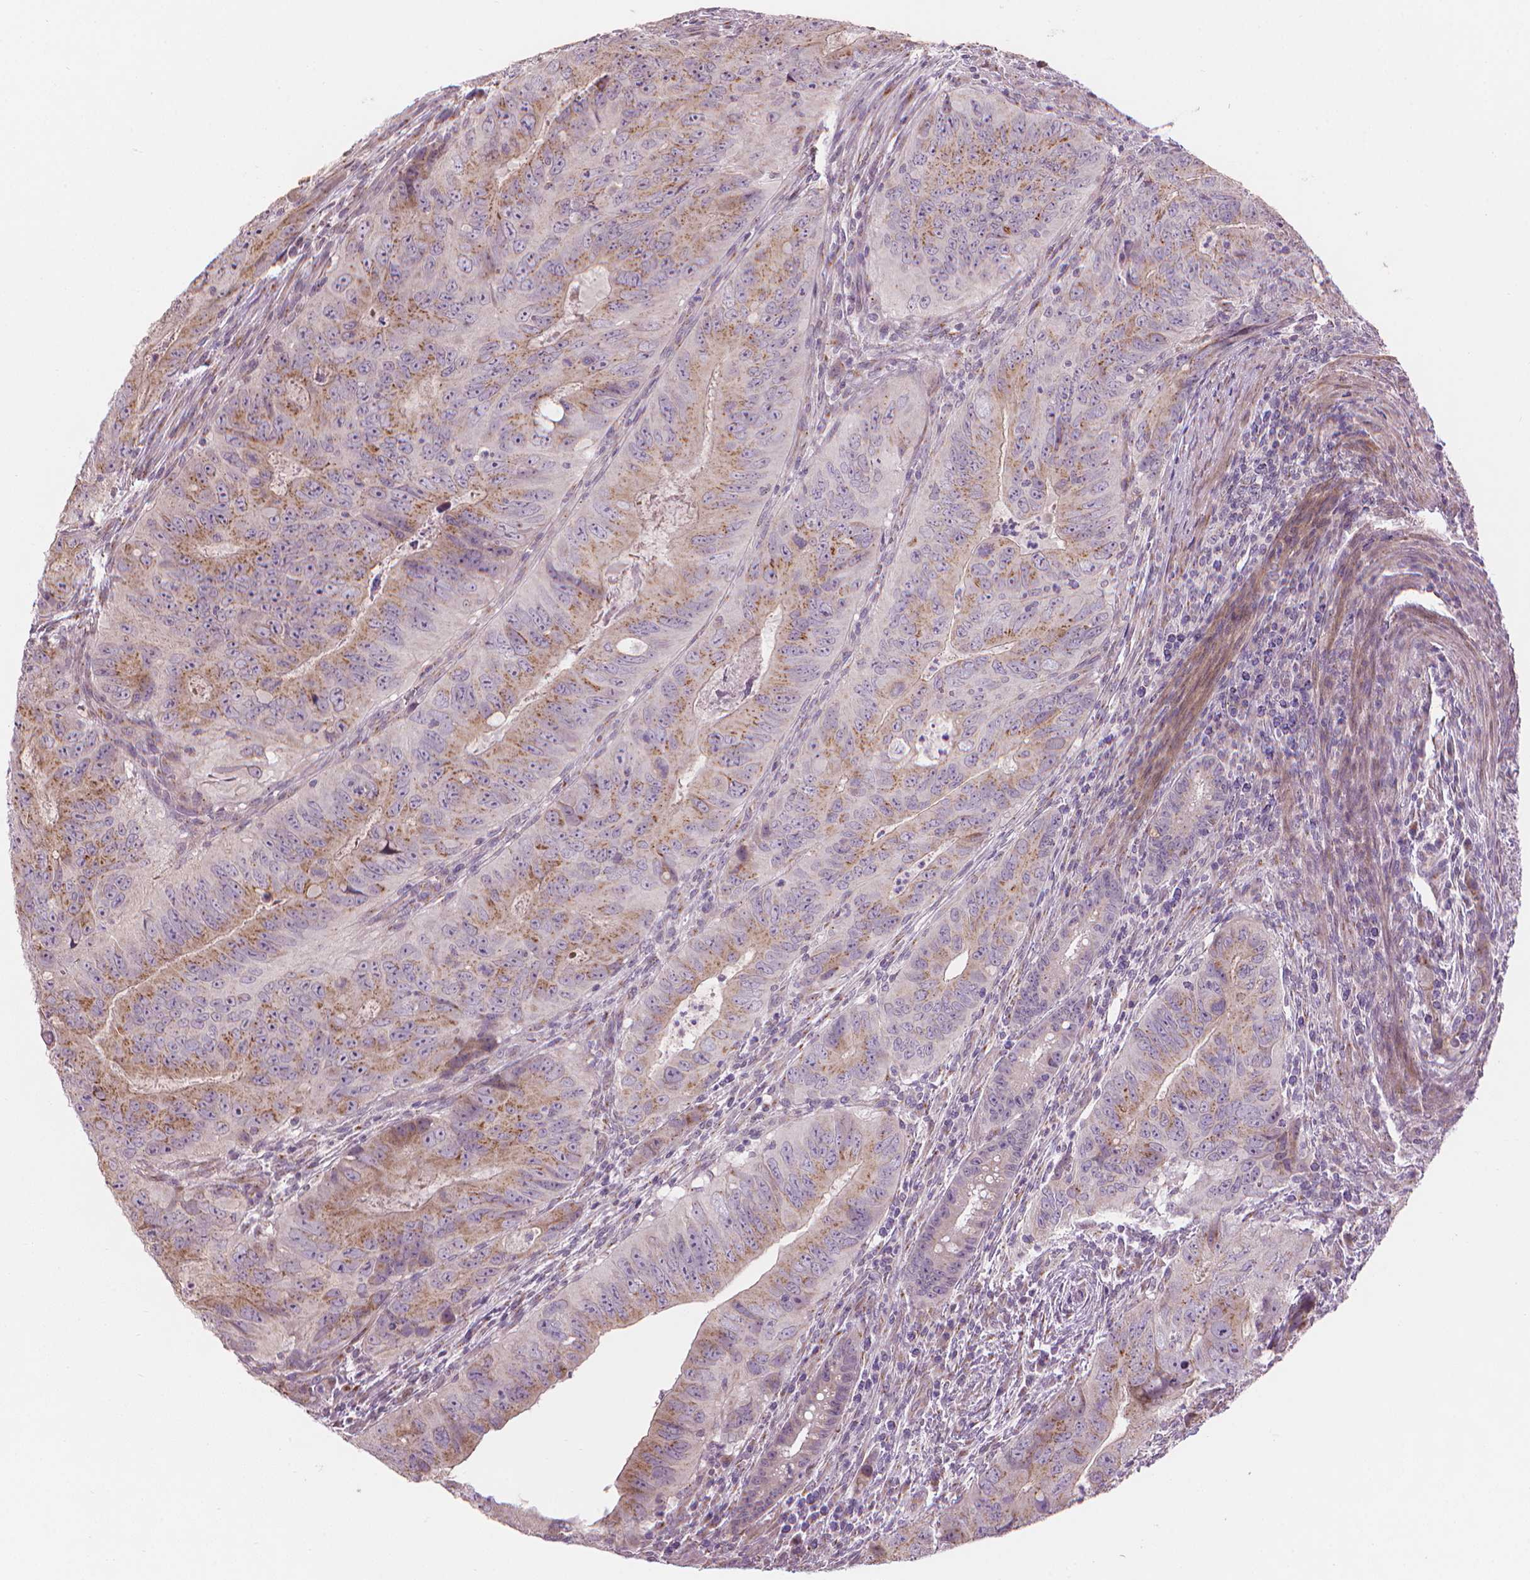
{"staining": {"intensity": "moderate", "quantity": "25%-75%", "location": "cytoplasmic/membranous"}, "tissue": "colorectal cancer", "cell_type": "Tumor cells", "image_type": "cancer", "snomed": [{"axis": "morphology", "description": "Adenocarcinoma, NOS"}, {"axis": "topography", "description": "Colon"}], "caption": "This is an image of immunohistochemistry (IHC) staining of colorectal cancer (adenocarcinoma), which shows moderate positivity in the cytoplasmic/membranous of tumor cells.", "gene": "IFFO1", "patient": {"sex": "male", "age": 79}}